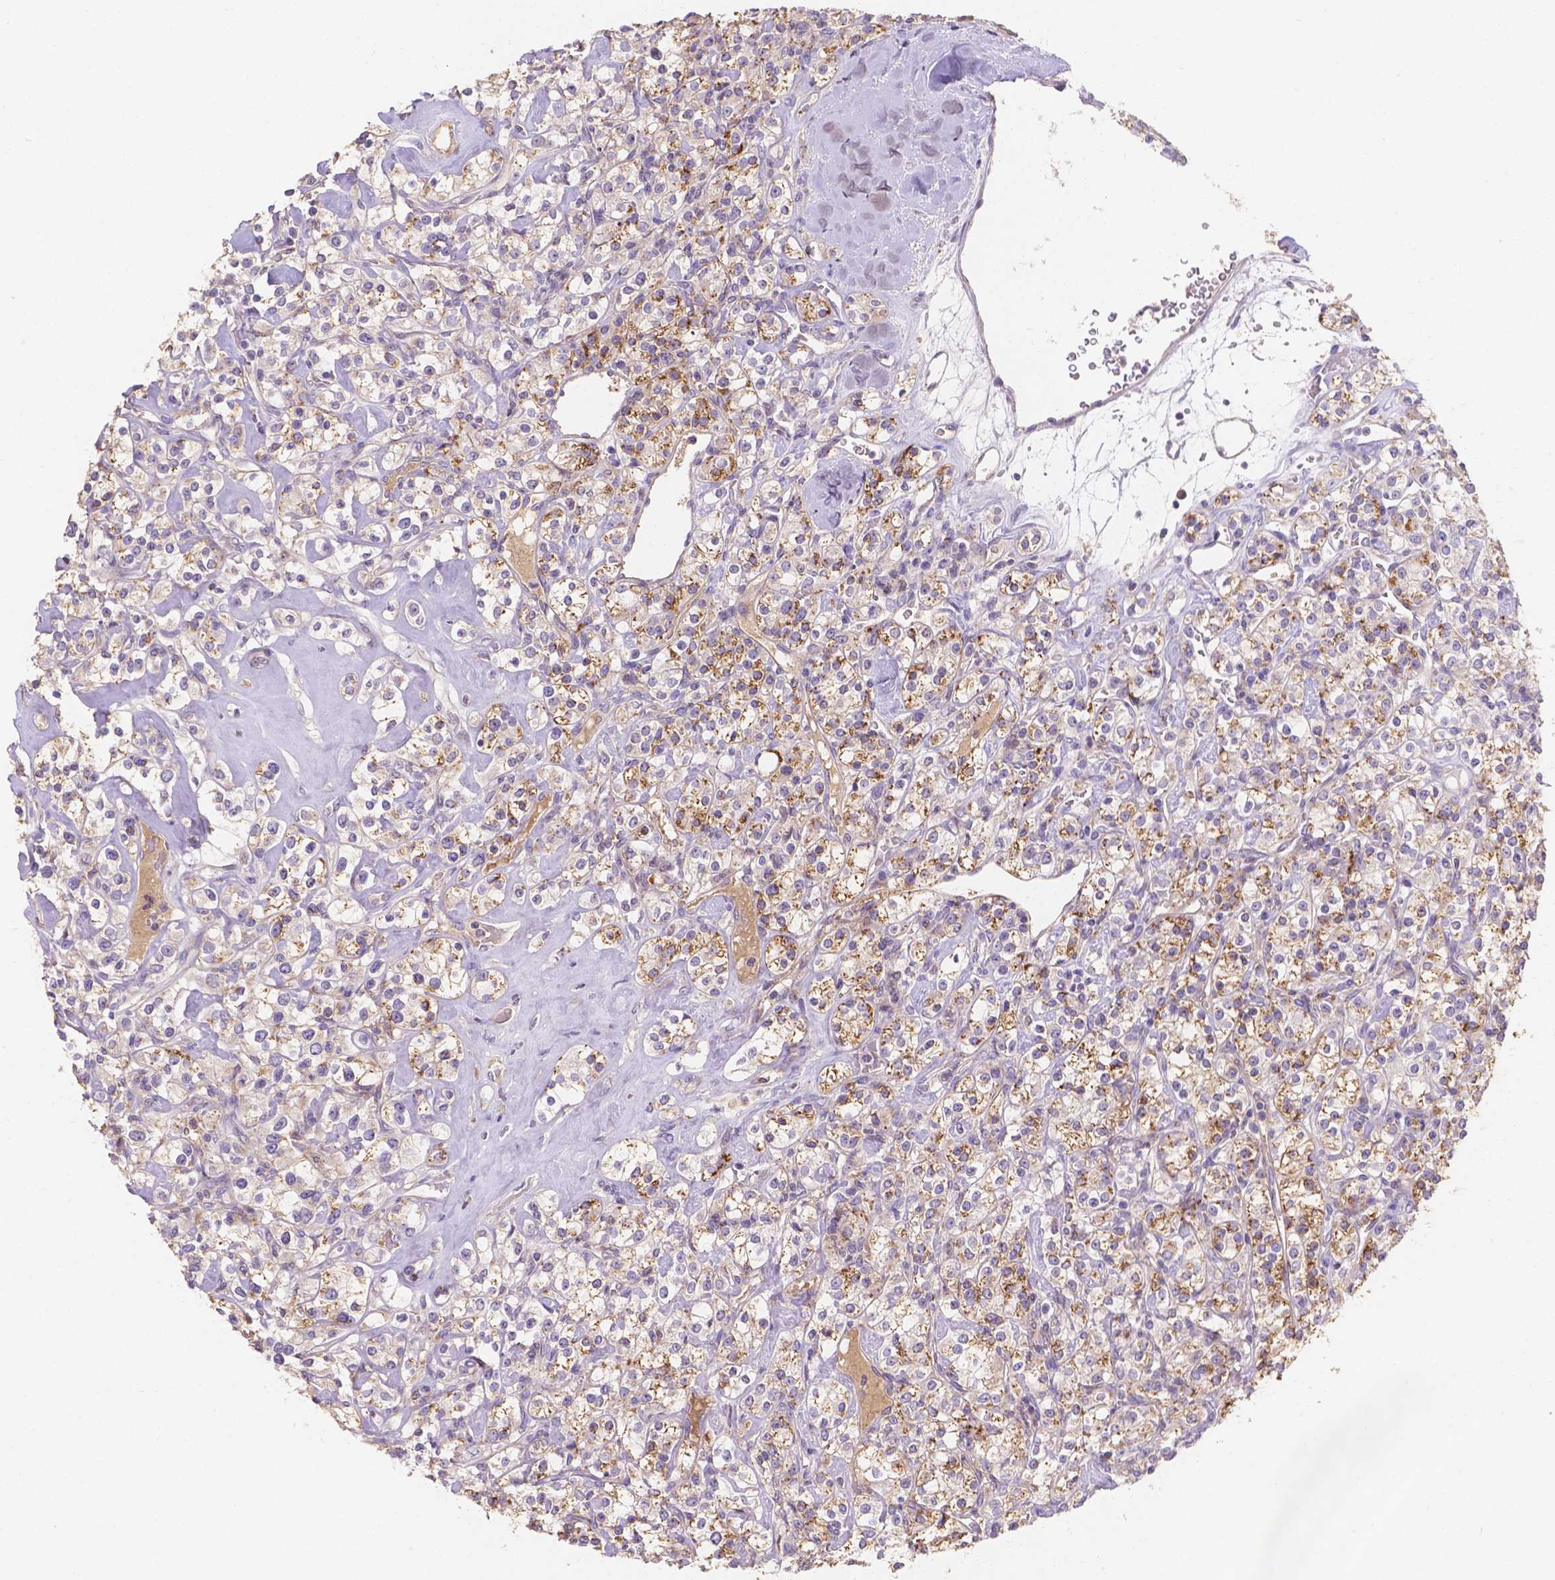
{"staining": {"intensity": "strong", "quantity": "25%-75%", "location": "cytoplasmic/membranous"}, "tissue": "renal cancer", "cell_type": "Tumor cells", "image_type": "cancer", "snomed": [{"axis": "morphology", "description": "Adenocarcinoma, NOS"}, {"axis": "topography", "description": "Kidney"}], "caption": "Immunohistochemical staining of renal adenocarcinoma demonstrates strong cytoplasmic/membranous protein expression in about 25%-75% of tumor cells.", "gene": "CDK10", "patient": {"sex": "male", "age": 77}}